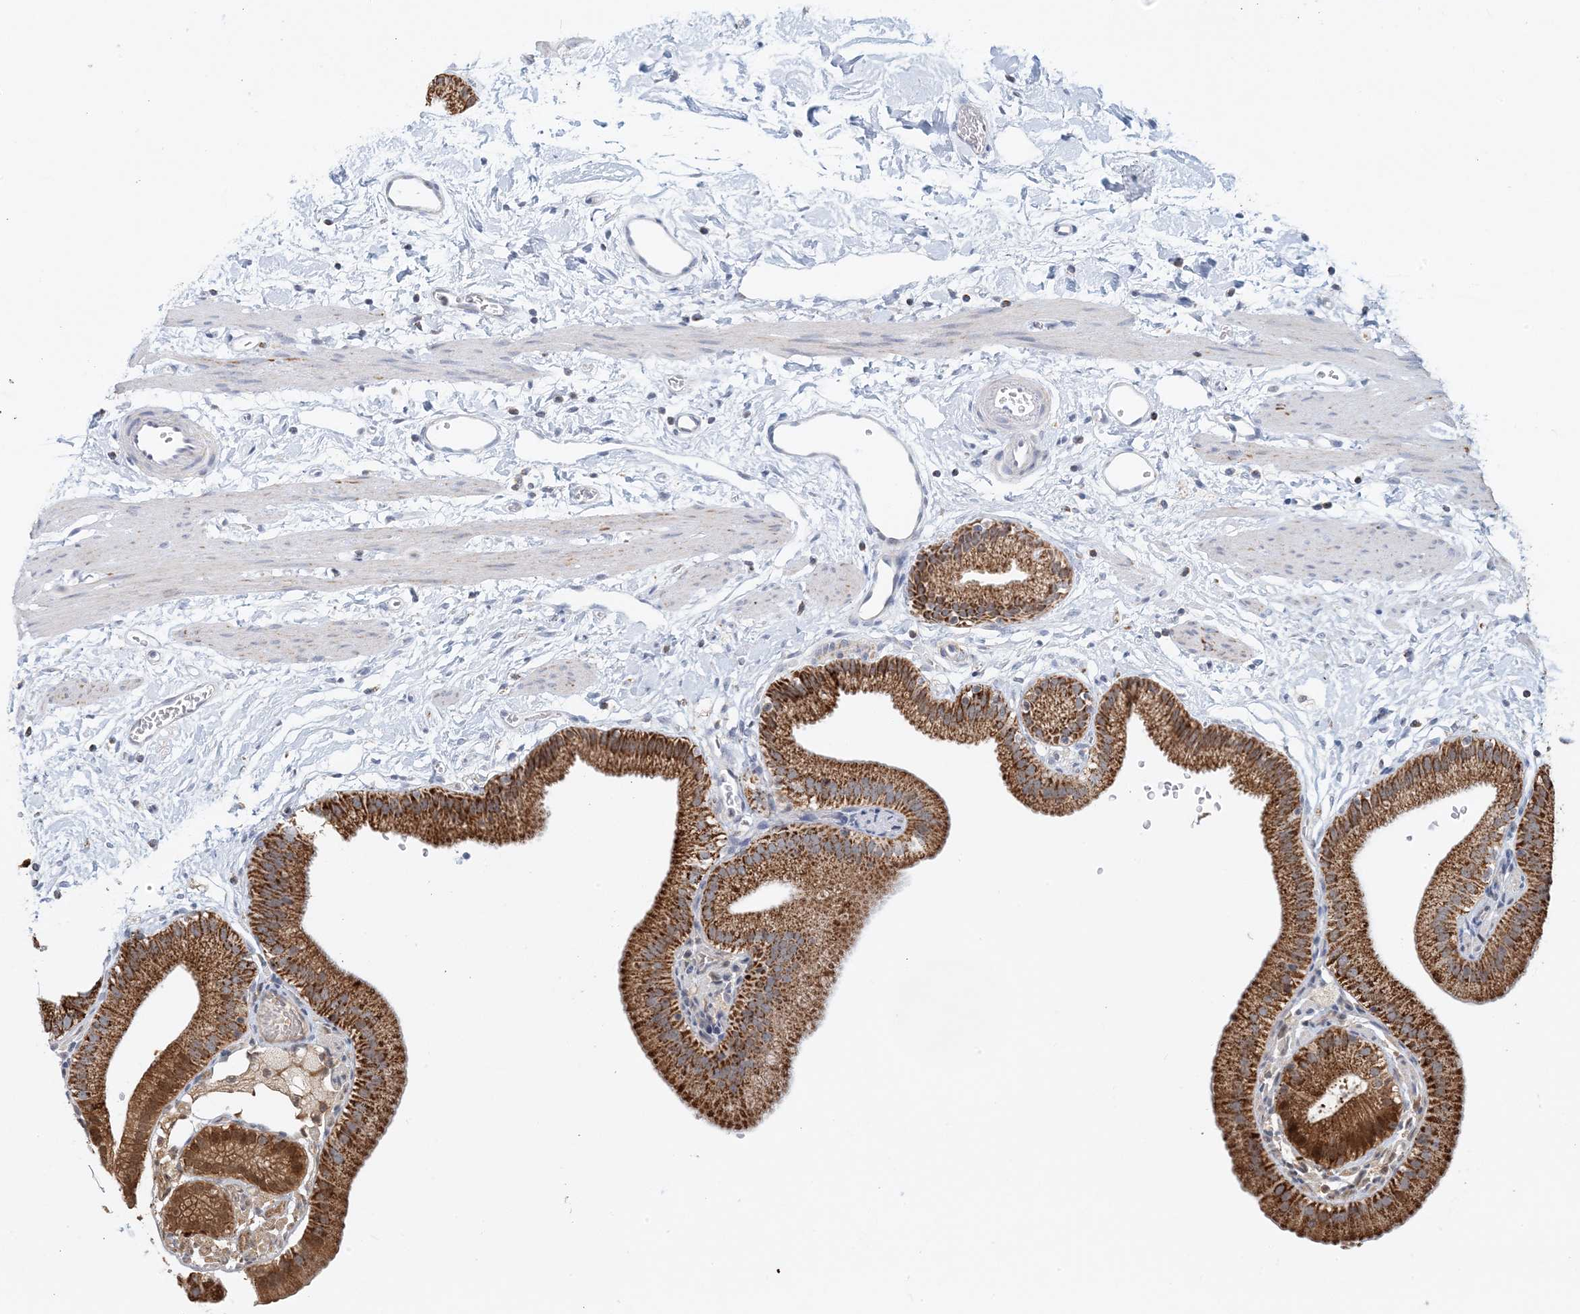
{"staining": {"intensity": "strong", "quantity": ">75%", "location": "cytoplasmic/membranous"}, "tissue": "gallbladder", "cell_type": "Glandular cells", "image_type": "normal", "snomed": [{"axis": "morphology", "description": "Normal tissue, NOS"}, {"axis": "topography", "description": "Gallbladder"}], "caption": "Immunohistochemistry (IHC) of normal human gallbladder shows high levels of strong cytoplasmic/membranous staining in approximately >75% of glandular cells. The protein is stained brown, and the nuclei are stained in blue (DAB IHC with brightfield microscopy, high magnification).", "gene": "BDH1", "patient": {"sex": "male", "age": 55}}